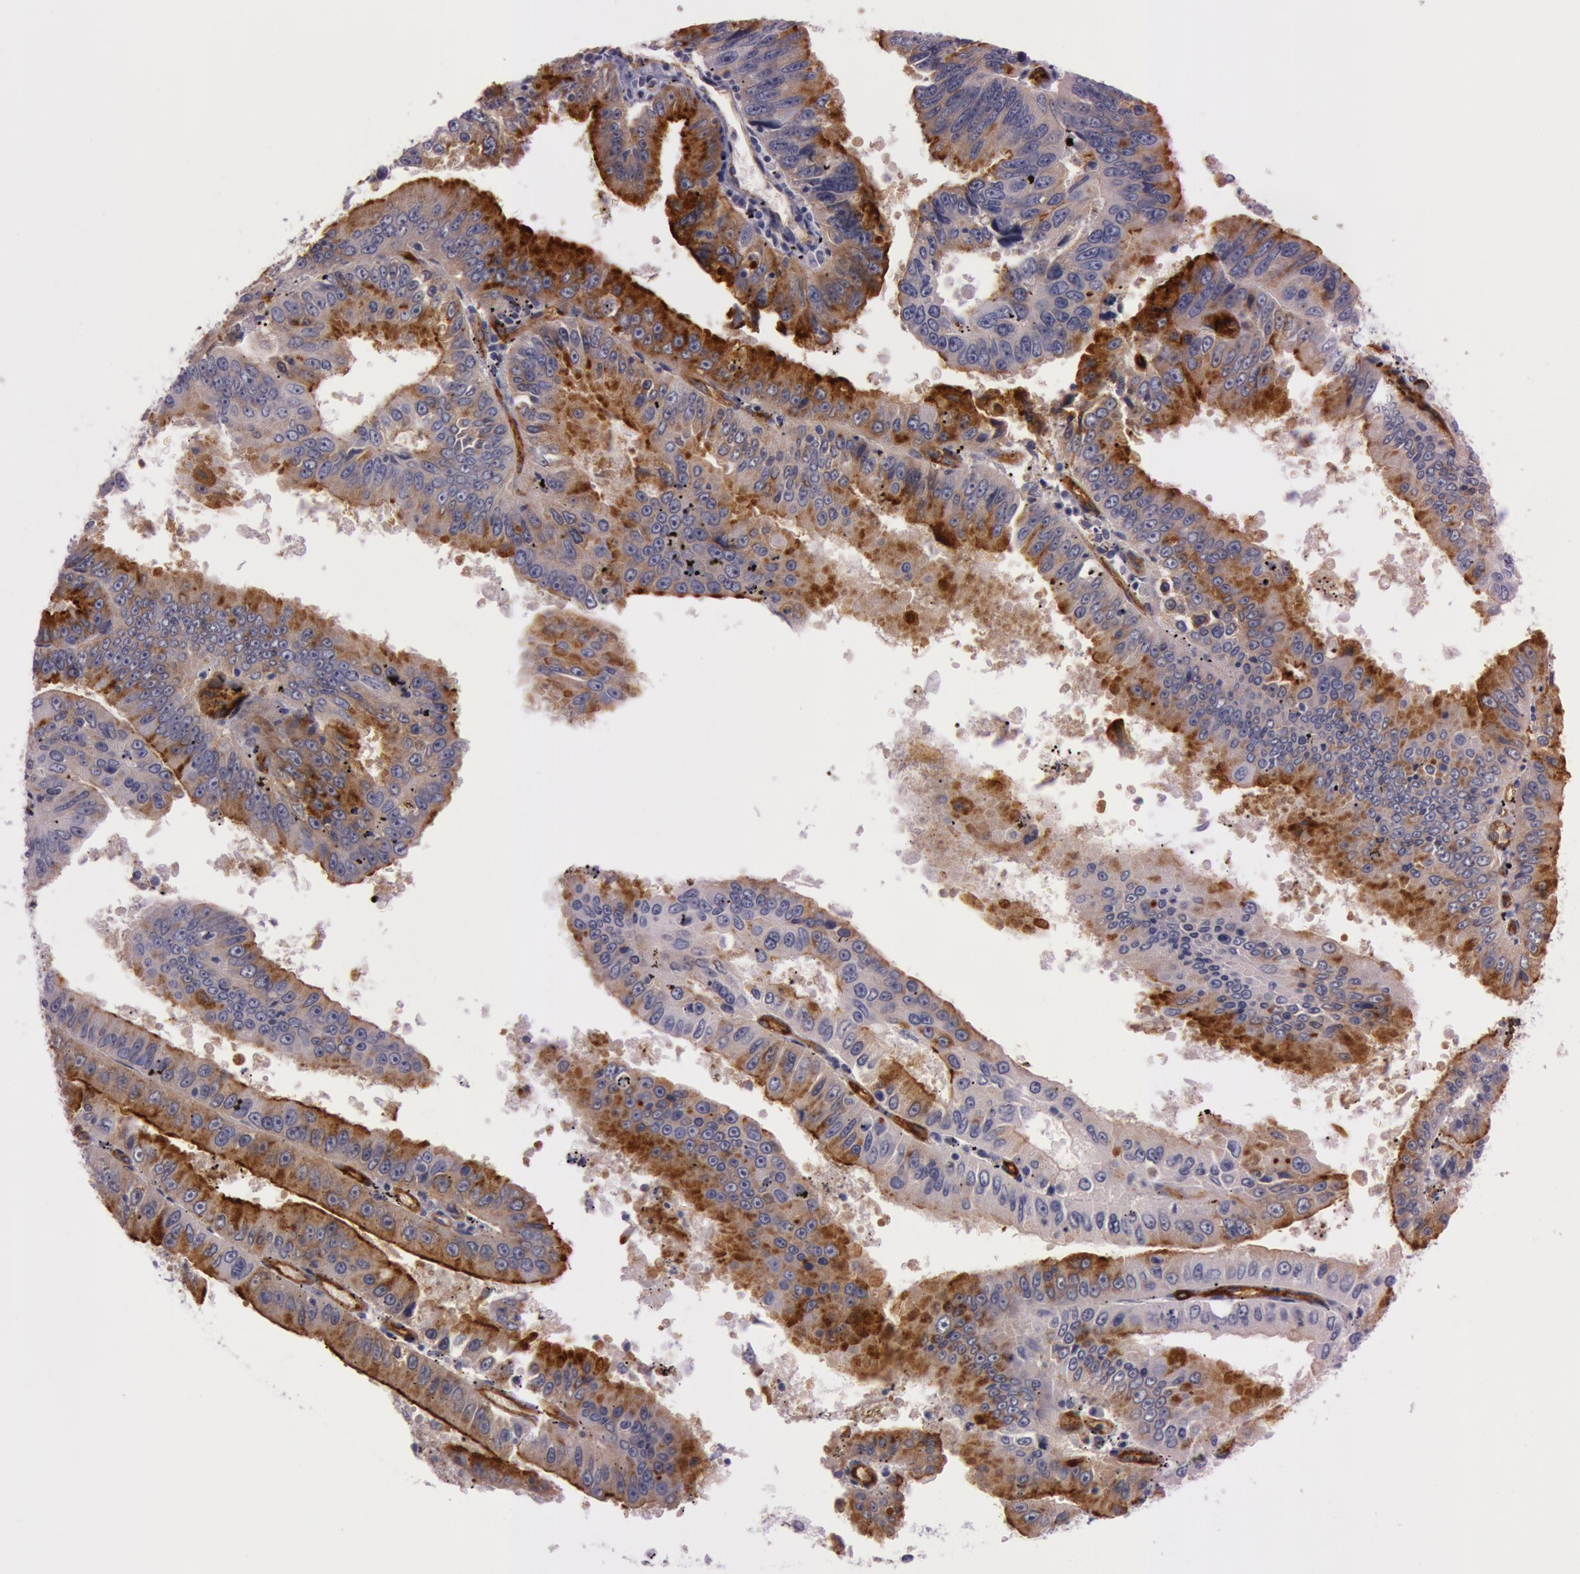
{"staining": {"intensity": "moderate", "quantity": "25%-75%", "location": "cytoplasmic/membranous"}, "tissue": "endometrial cancer", "cell_type": "Tumor cells", "image_type": "cancer", "snomed": [{"axis": "morphology", "description": "Adenocarcinoma, NOS"}, {"axis": "topography", "description": "Endometrium"}], "caption": "An image showing moderate cytoplasmic/membranous staining in approximately 25%-75% of tumor cells in endometrial cancer (adenocarcinoma), as visualized by brown immunohistochemical staining.", "gene": "FOLH1", "patient": {"sex": "female", "age": 66}}